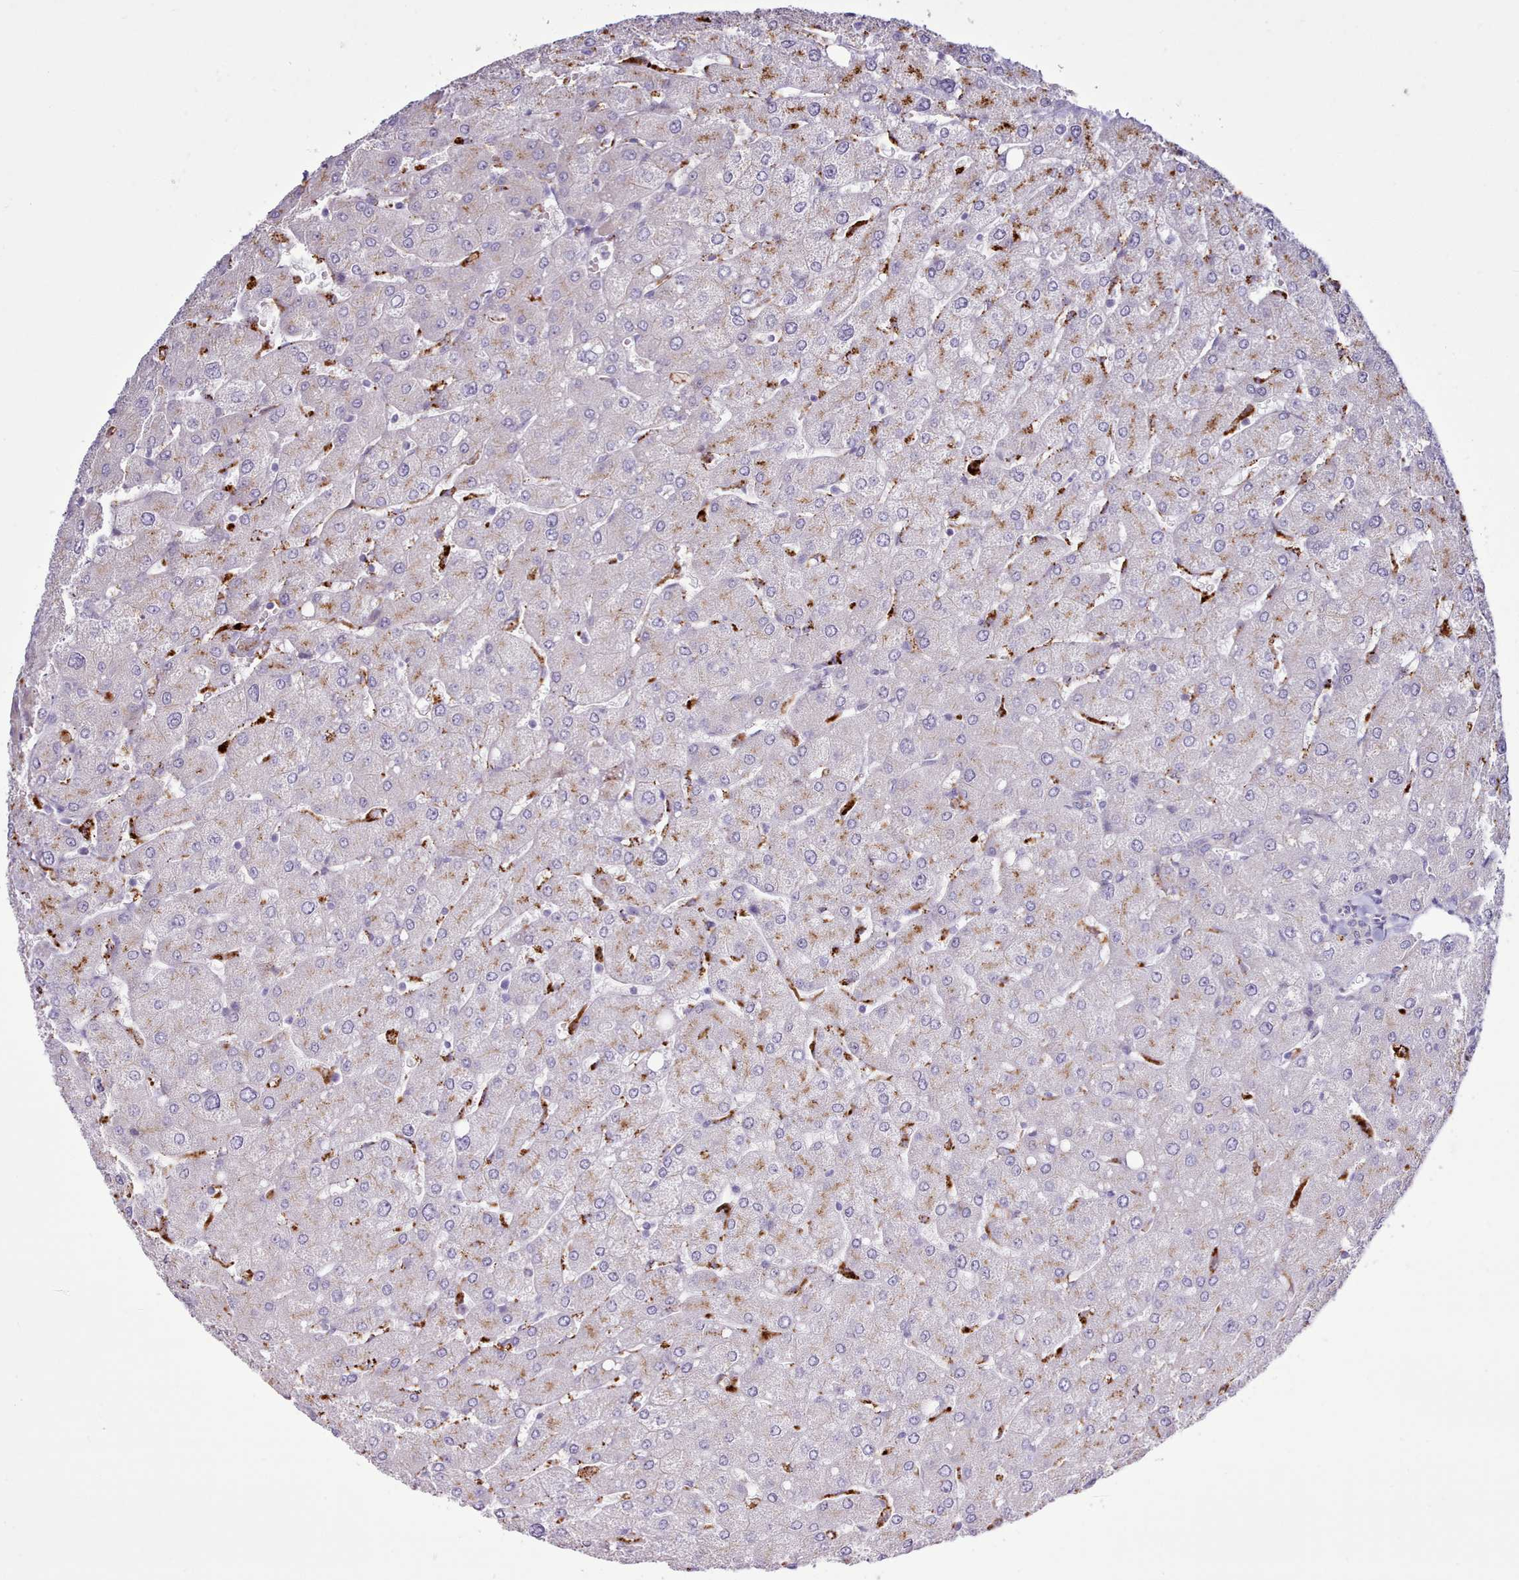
{"staining": {"intensity": "weak", "quantity": "<25%", "location": "cytoplasmic/membranous"}, "tissue": "liver", "cell_type": "Cholangiocytes", "image_type": "normal", "snomed": [{"axis": "morphology", "description": "Normal tissue, NOS"}, {"axis": "topography", "description": "Liver"}], "caption": "The immunohistochemistry (IHC) image has no significant staining in cholangiocytes of liver. (DAB (3,3'-diaminobenzidine) immunohistochemistry (IHC), high magnification).", "gene": "SRD5A1", "patient": {"sex": "male", "age": 55}}